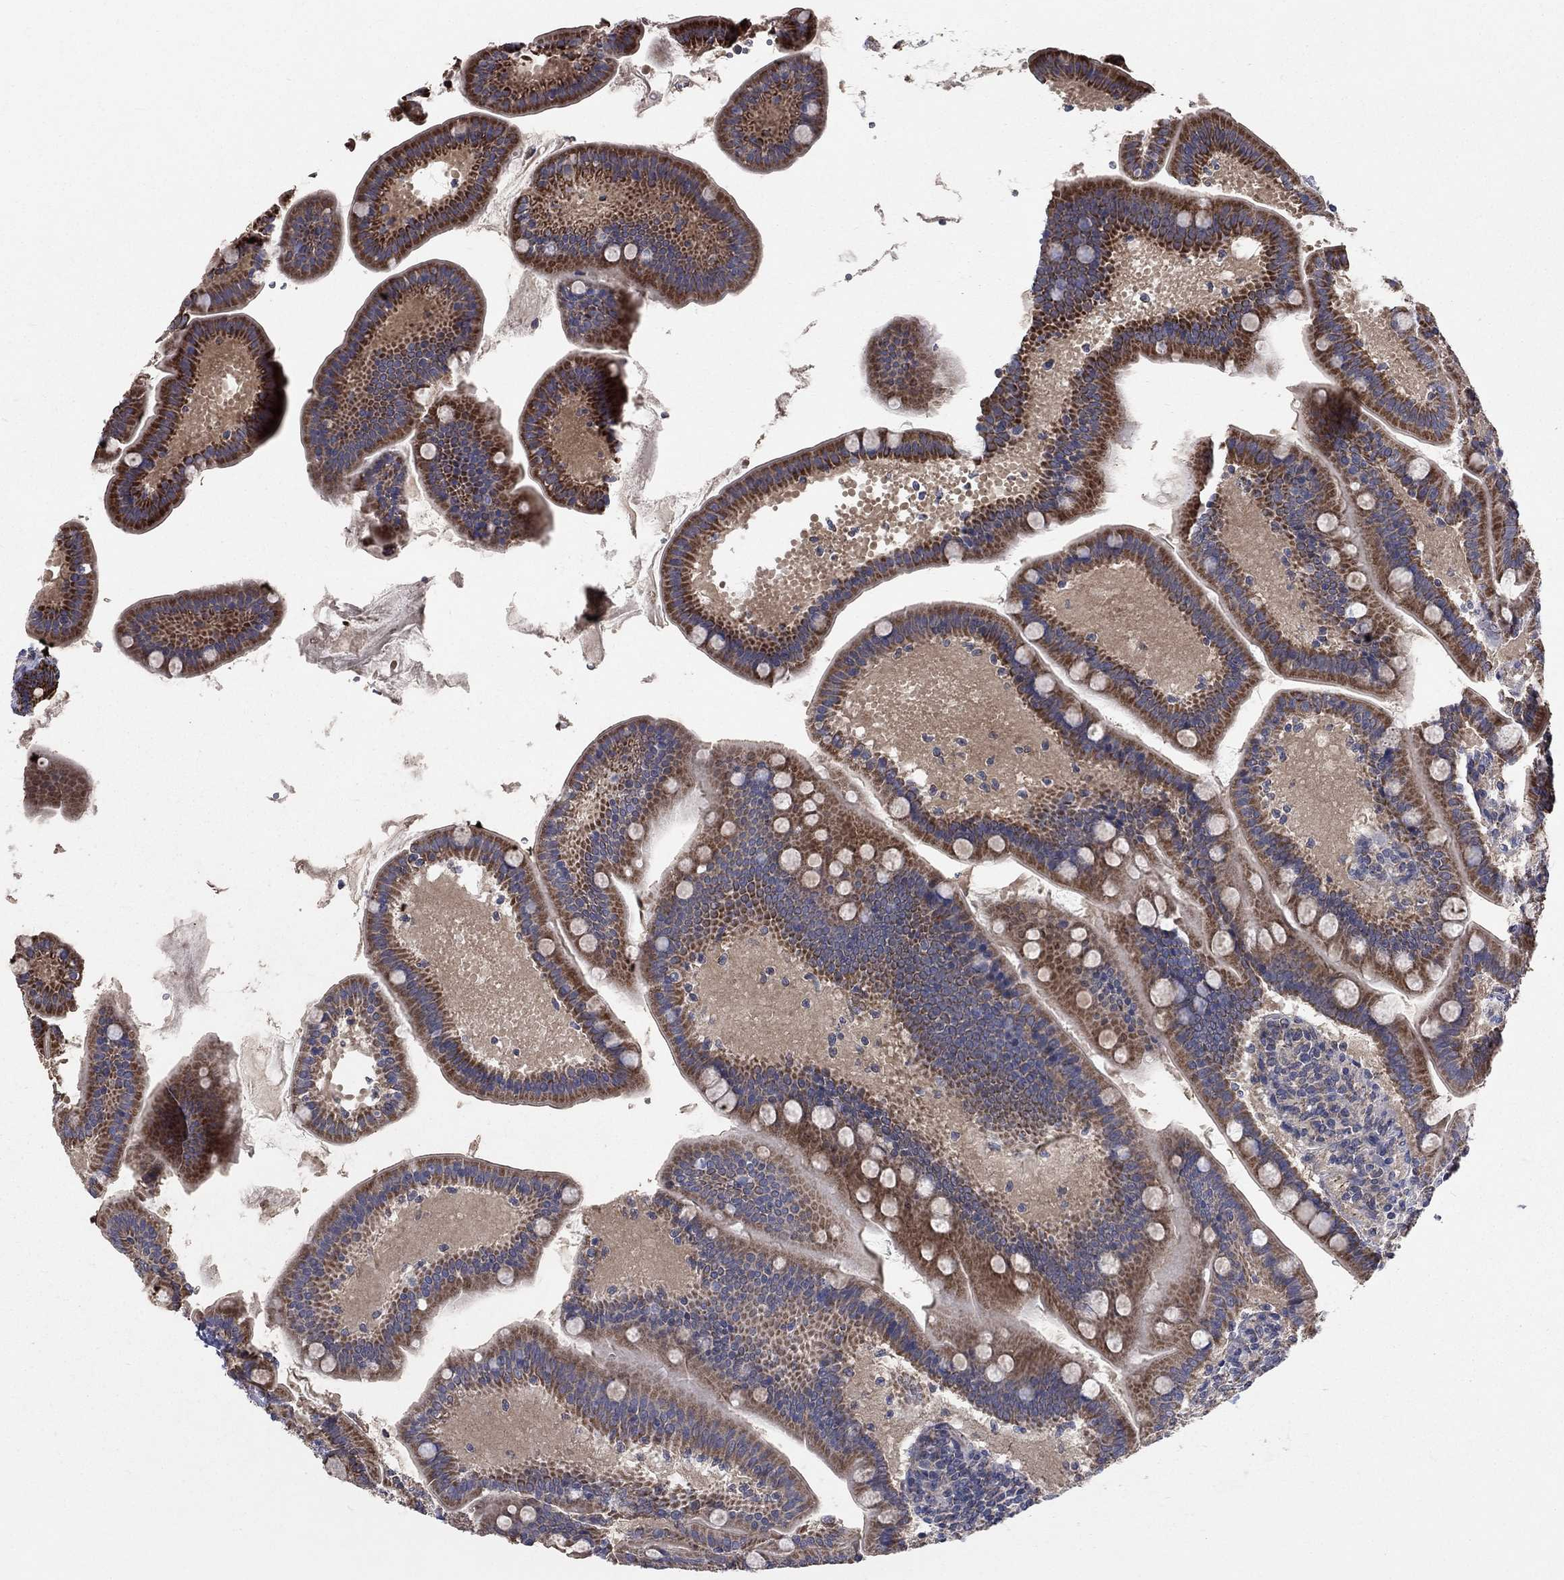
{"staining": {"intensity": "strong", "quantity": "25%-75%", "location": "cytoplasmic/membranous"}, "tissue": "small intestine", "cell_type": "Glandular cells", "image_type": "normal", "snomed": [{"axis": "morphology", "description": "Normal tissue, NOS"}, {"axis": "topography", "description": "Small intestine"}], "caption": "Immunohistochemical staining of benign small intestine shows high levels of strong cytoplasmic/membranous expression in approximately 25%-75% of glandular cells.", "gene": "NME7", "patient": {"sex": "male", "age": 66}}